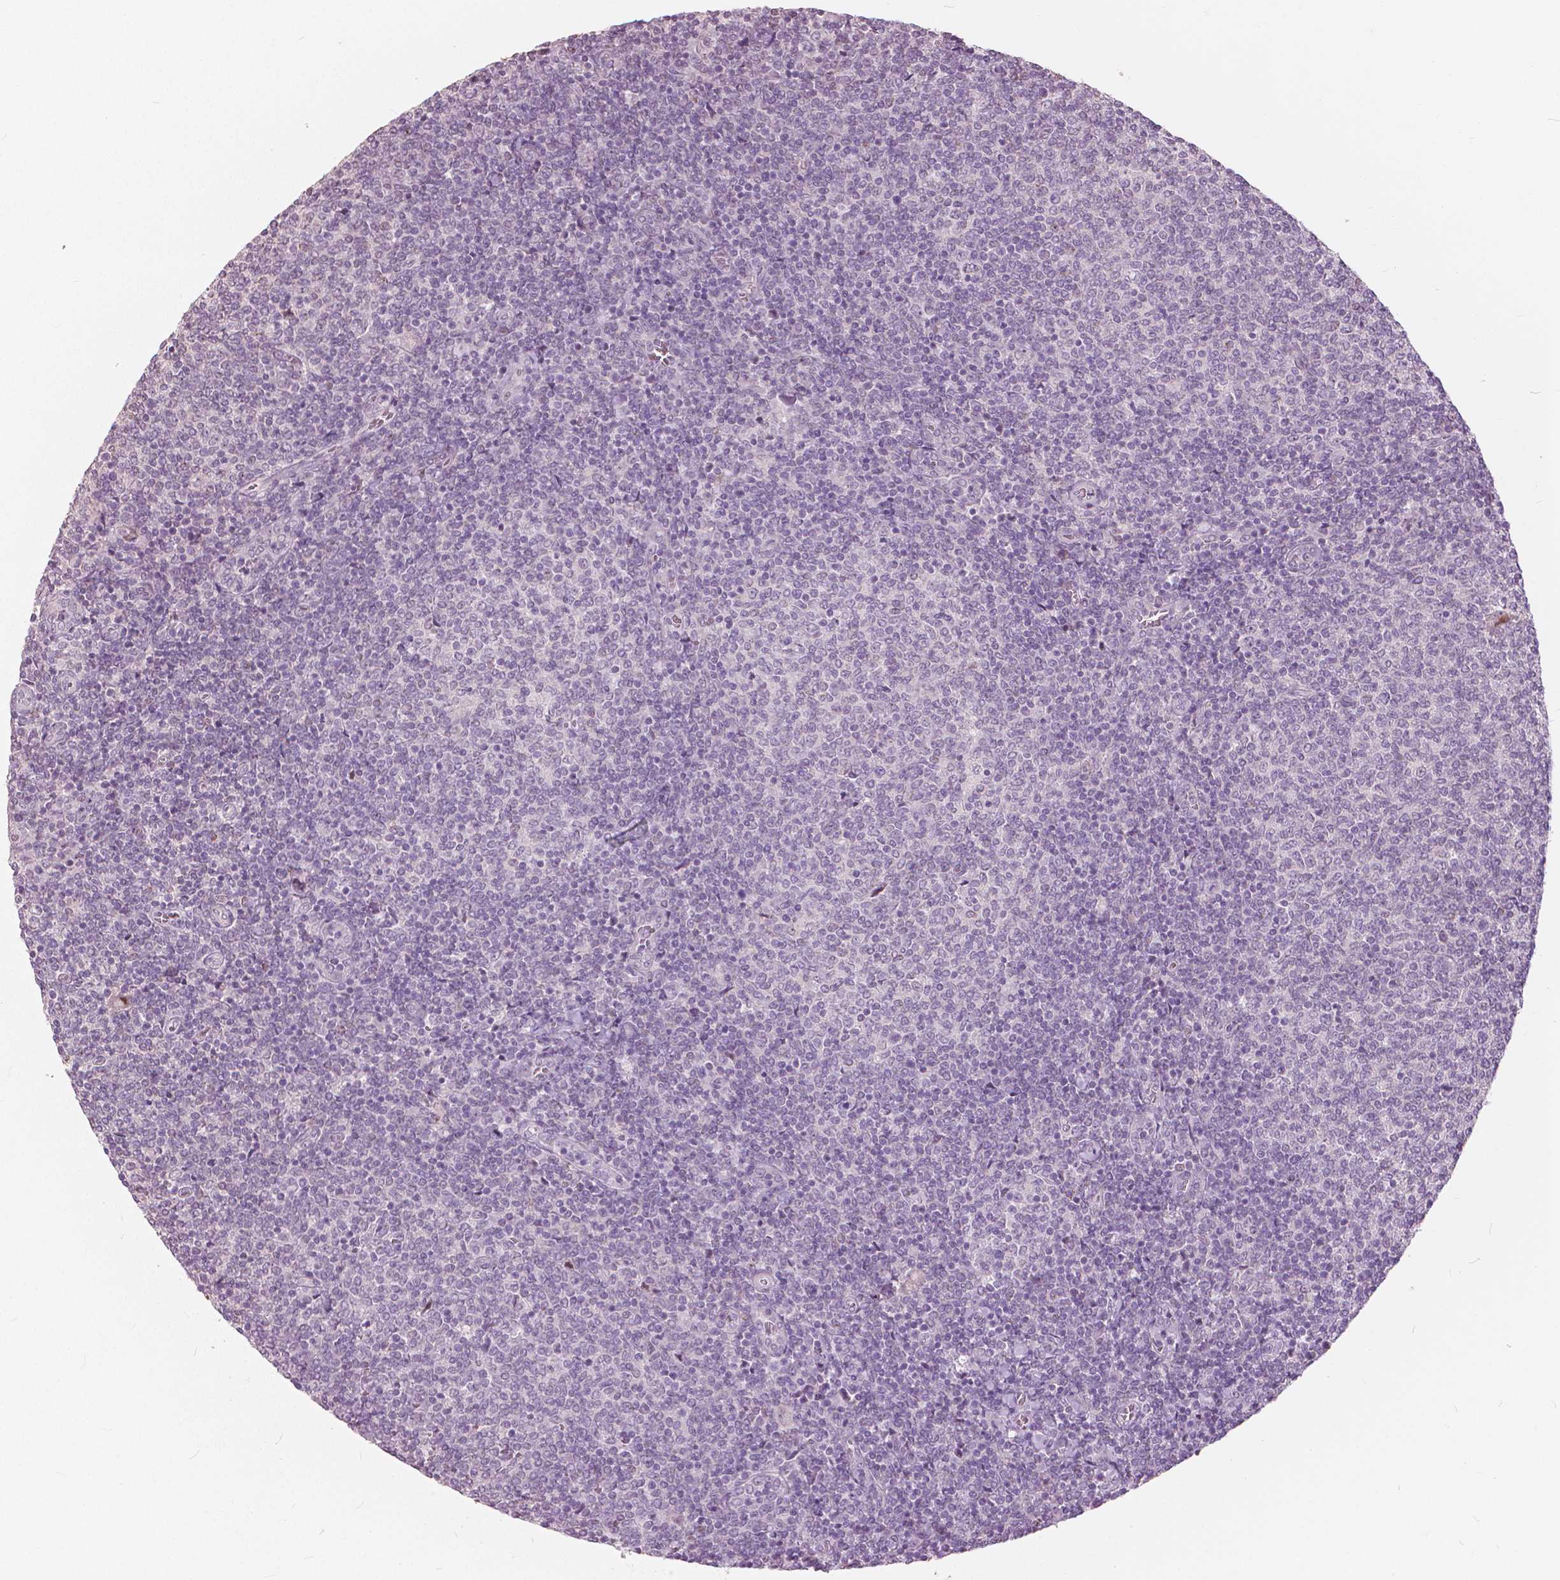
{"staining": {"intensity": "negative", "quantity": "none", "location": "none"}, "tissue": "lymphoma", "cell_type": "Tumor cells", "image_type": "cancer", "snomed": [{"axis": "morphology", "description": "Malignant lymphoma, non-Hodgkin's type, Low grade"}, {"axis": "topography", "description": "Lymph node"}], "caption": "Immunohistochemistry image of human lymphoma stained for a protein (brown), which demonstrates no positivity in tumor cells.", "gene": "NANOG", "patient": {"sex": "male", "age": 52}}